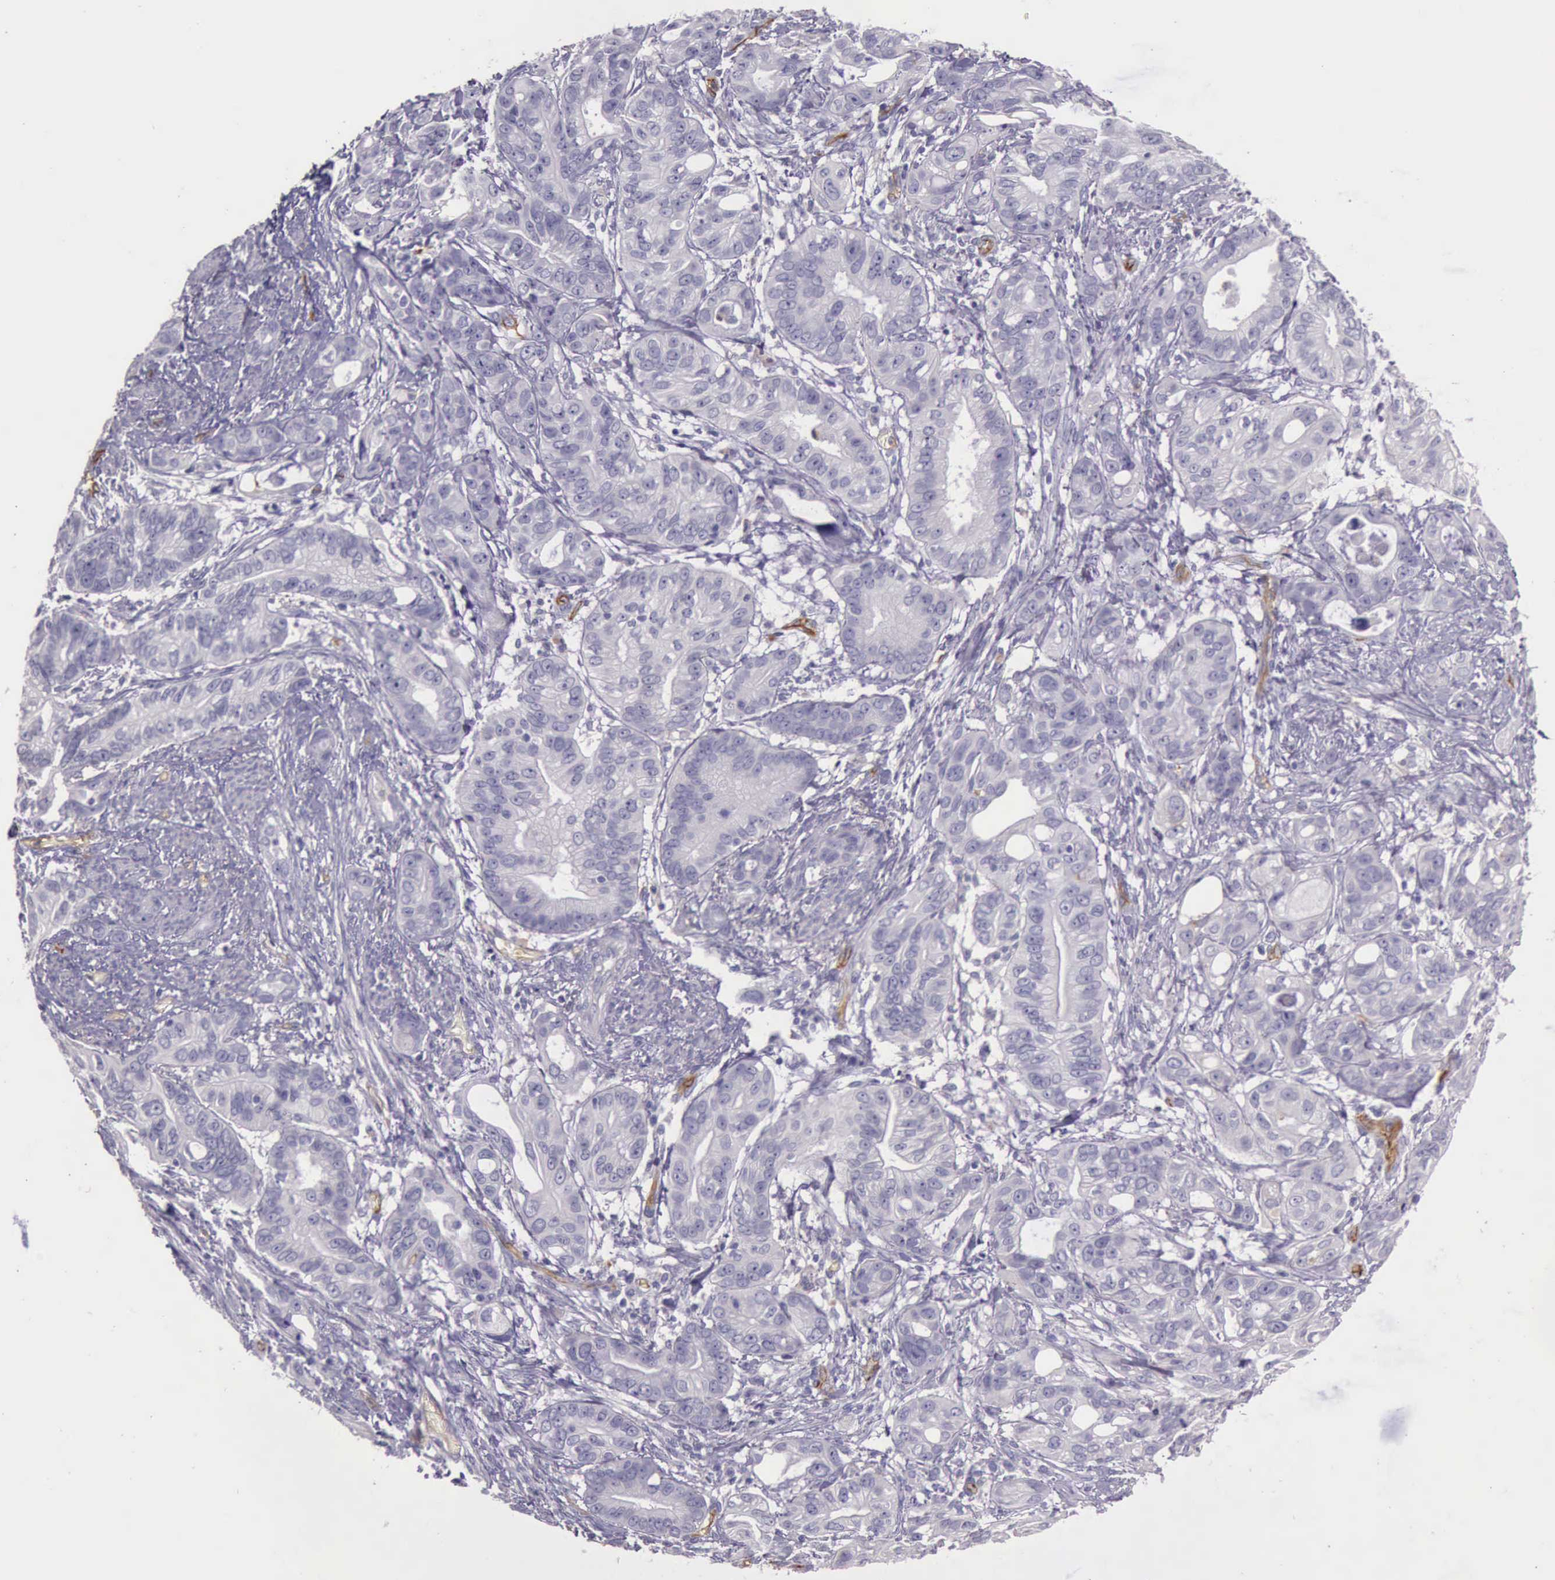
{"staining": {"intensity": "negative", "quantity": "none", "location": "none"}, "tissue": "stomach cancer", "cell_type": "Tumor cells", "image_type": "cancer", "snomed": [{"axis": "morphology", "description": "Adenocarcinoma, NOS"}, {"axis": "topography", "description": "Stomach, upper"}], "caption": "Immunohistochemical staining of stomach cancer (adenocarcinoma) reveals no significant staining in tumor cells.", "gene": "TCEANC", "patient": {"sex": "male", "age": 47}}